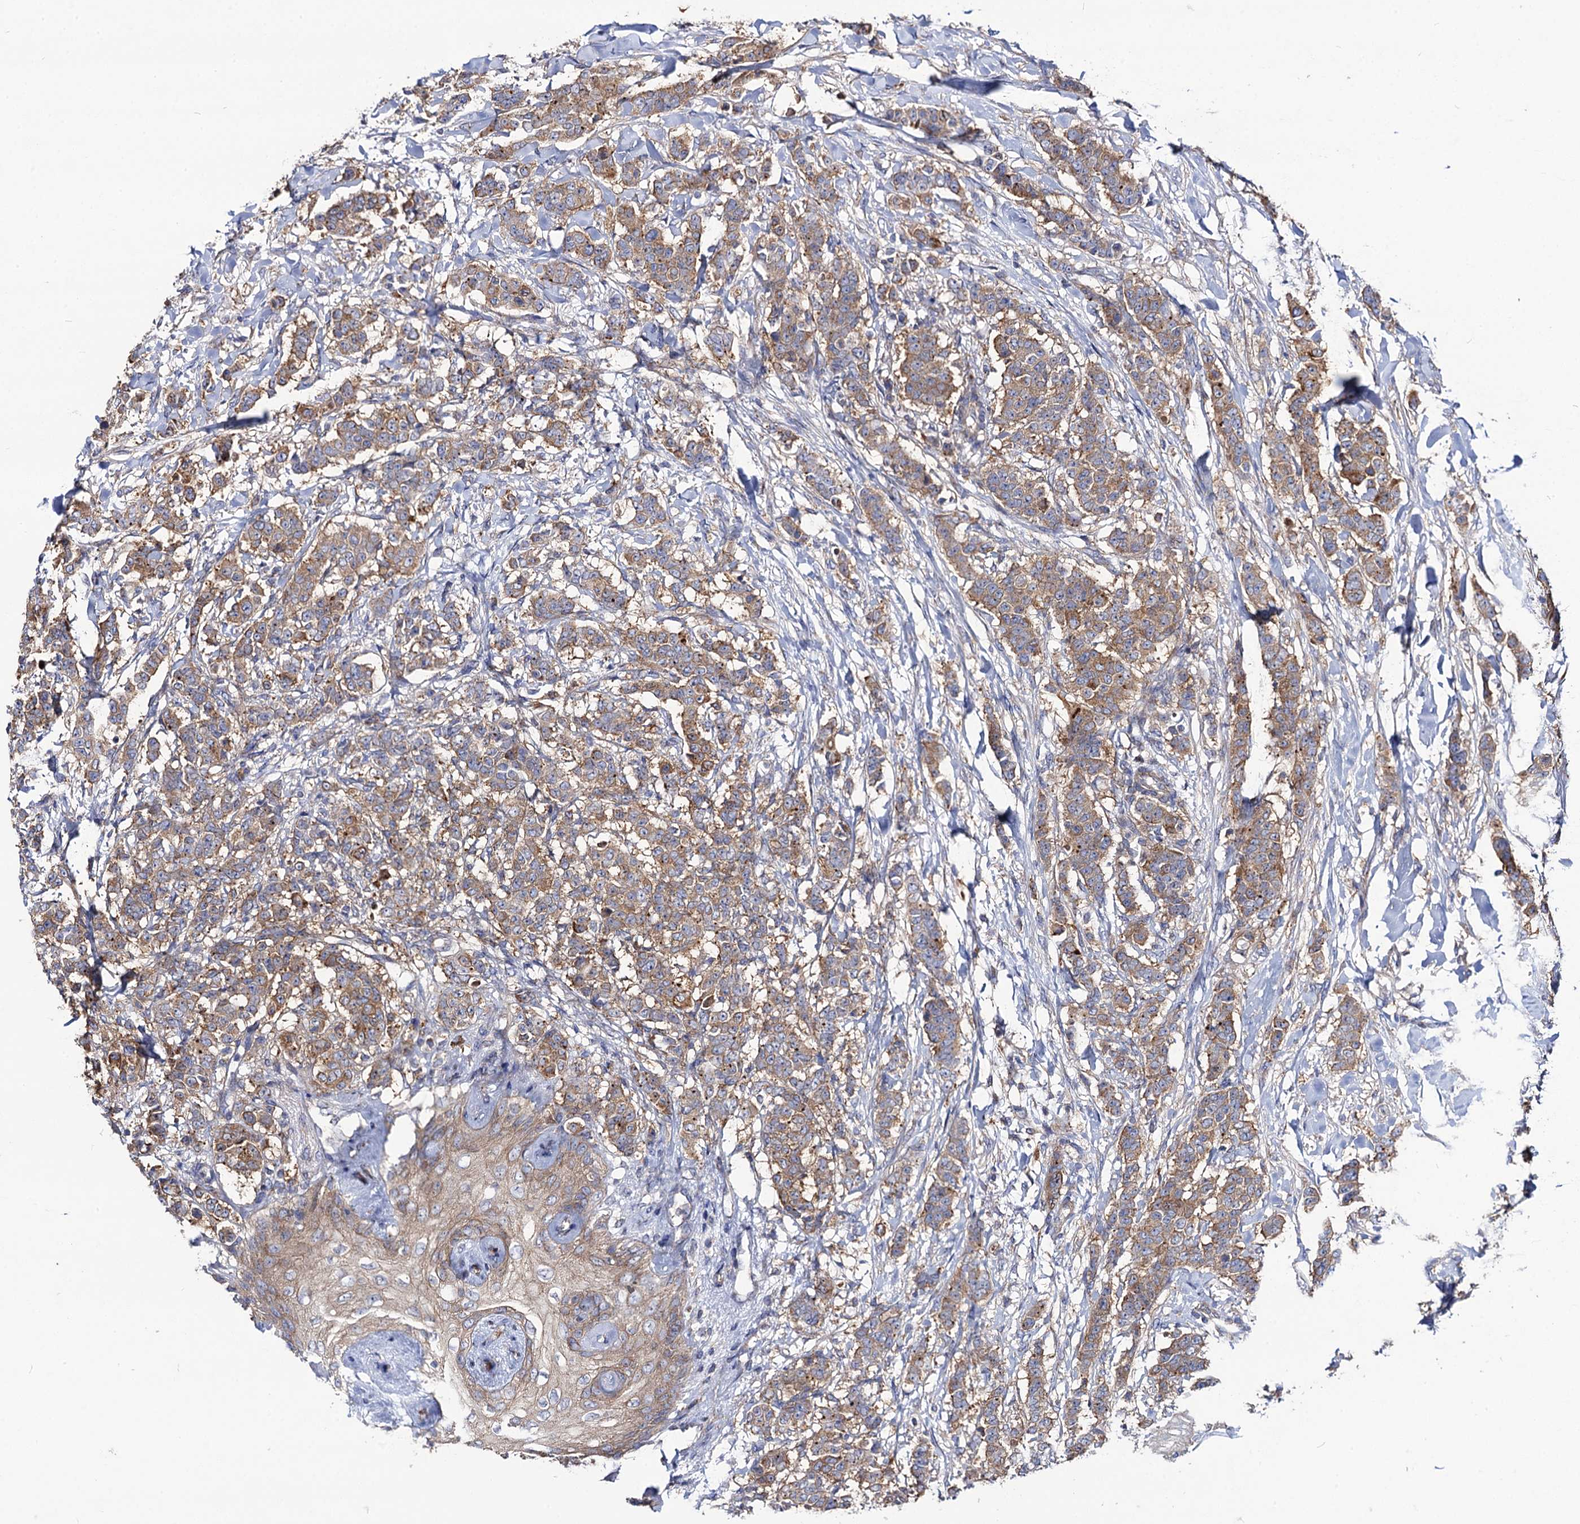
{"staining": {"intensity": "moderate", "quantity": ">75%", "location": "cytoplasmic/membranous"}, "tissue": "breast cancer", "cell_type": "Tumor cells", "image_type": "cancer", "snomed": [{"axis": "morphology", "description": "Duct carcinoma"}, {"axis": "topography", "description": "Breast"}], "caption": "This photomicrograph demonstrates immunohistochemistry staining of breast infiltrating ductal carcinoma, with medium moderate cytoplasmic/membranous expression in approximately >75% of tumor cells.", "gene": "DYDC1", "patient": {"sex": "female", "age": 40}}